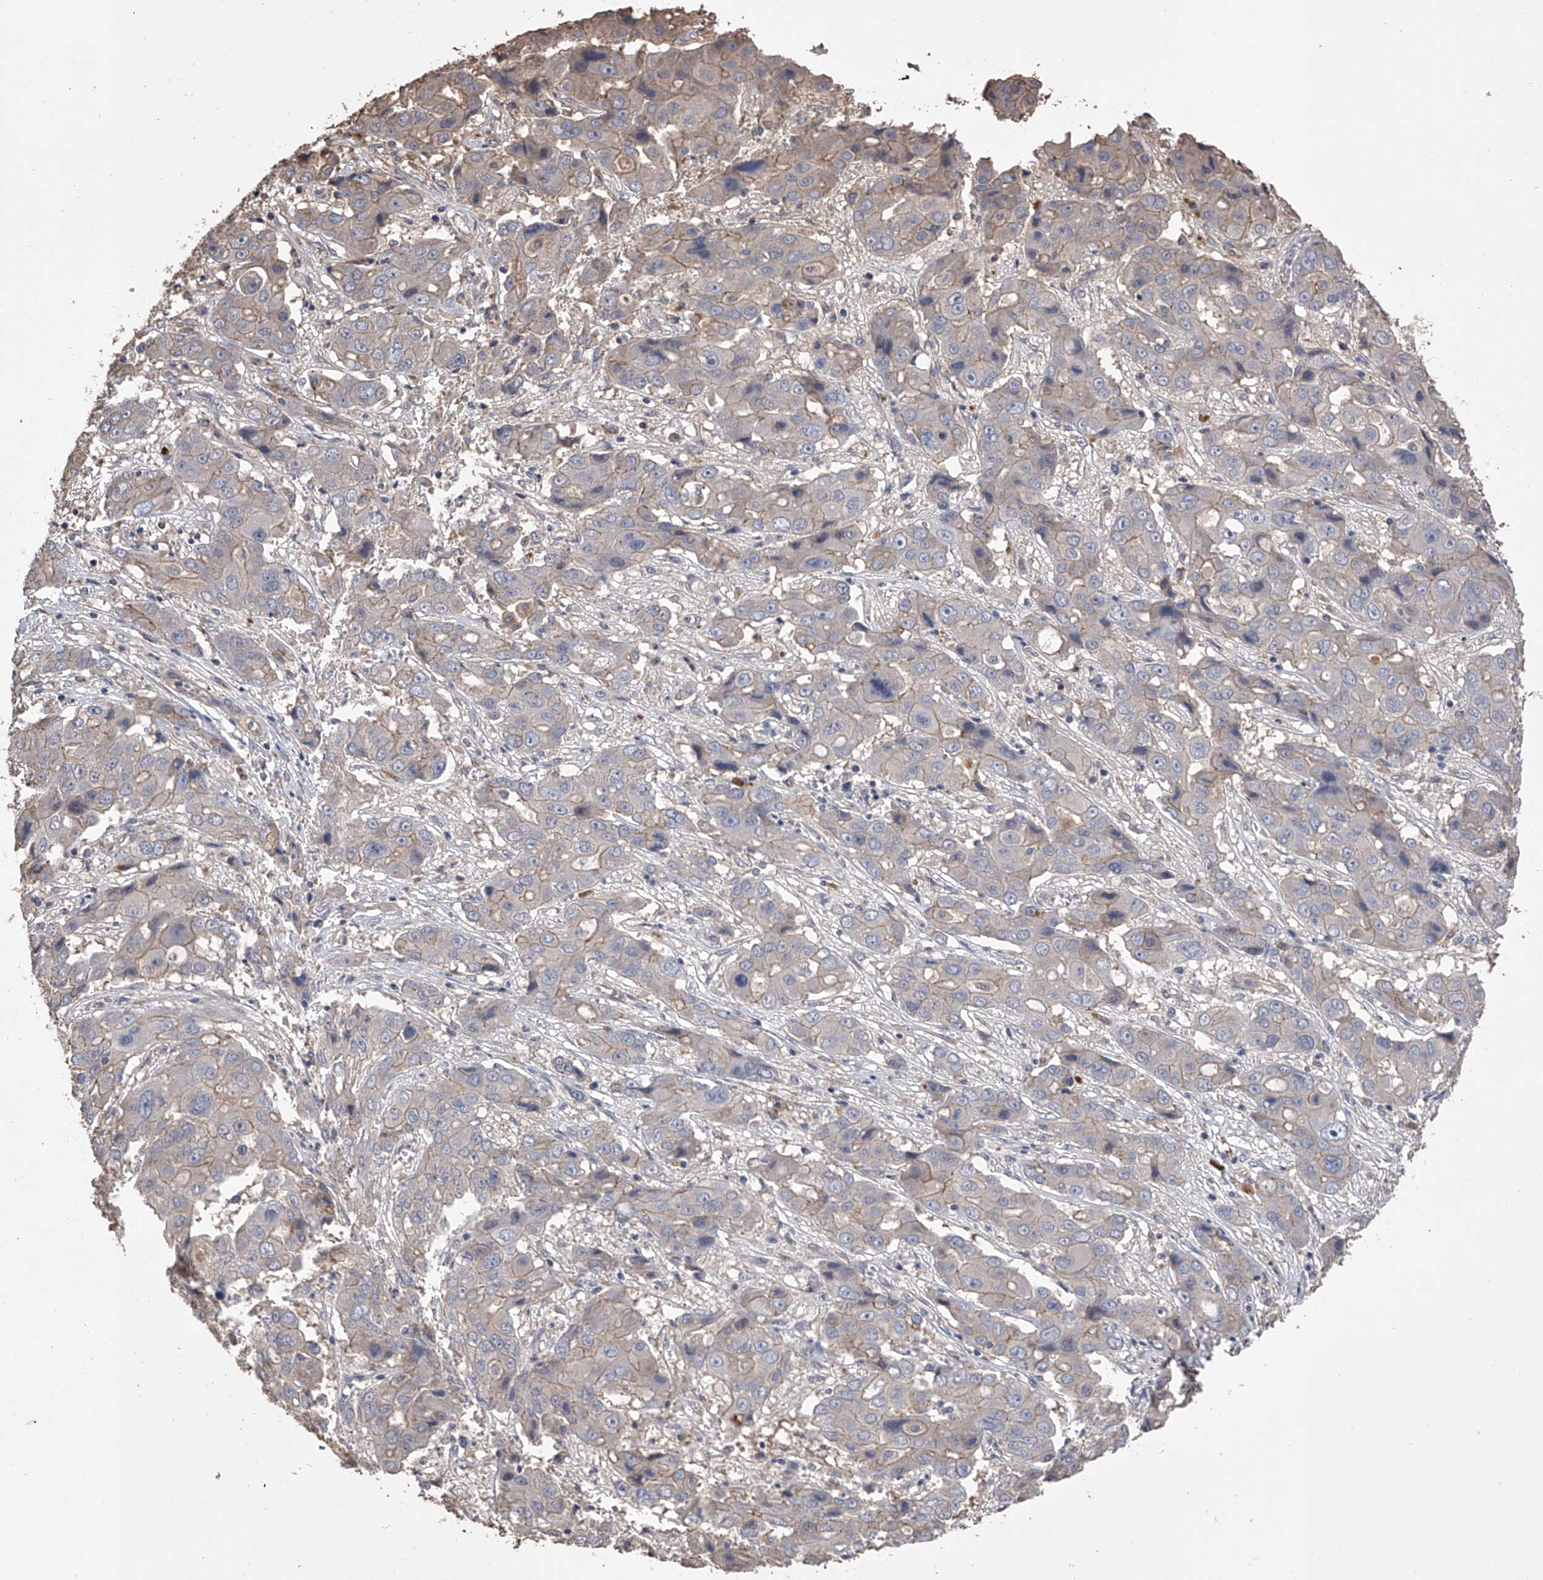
{"staining": {"intensity": "weak", "quantity": "<25%", "location": "cytoplasmic/membranous"}, "tissue": "liver cancer", "cell_type": "Tumor cells", "image_type": "cancer", "snomed": [{"axis": "morphology", "description": "Cholangiocarcinoma"}, {"axis": "topography", "description": "Liver"}], "caption": "Immunohistochemistry (IHC) of human liver cholangiocarcinoma exhibits no positivity in tumor cells.", "gene": "ZNF343", "patient": {"sex": "male", "age": 67}}